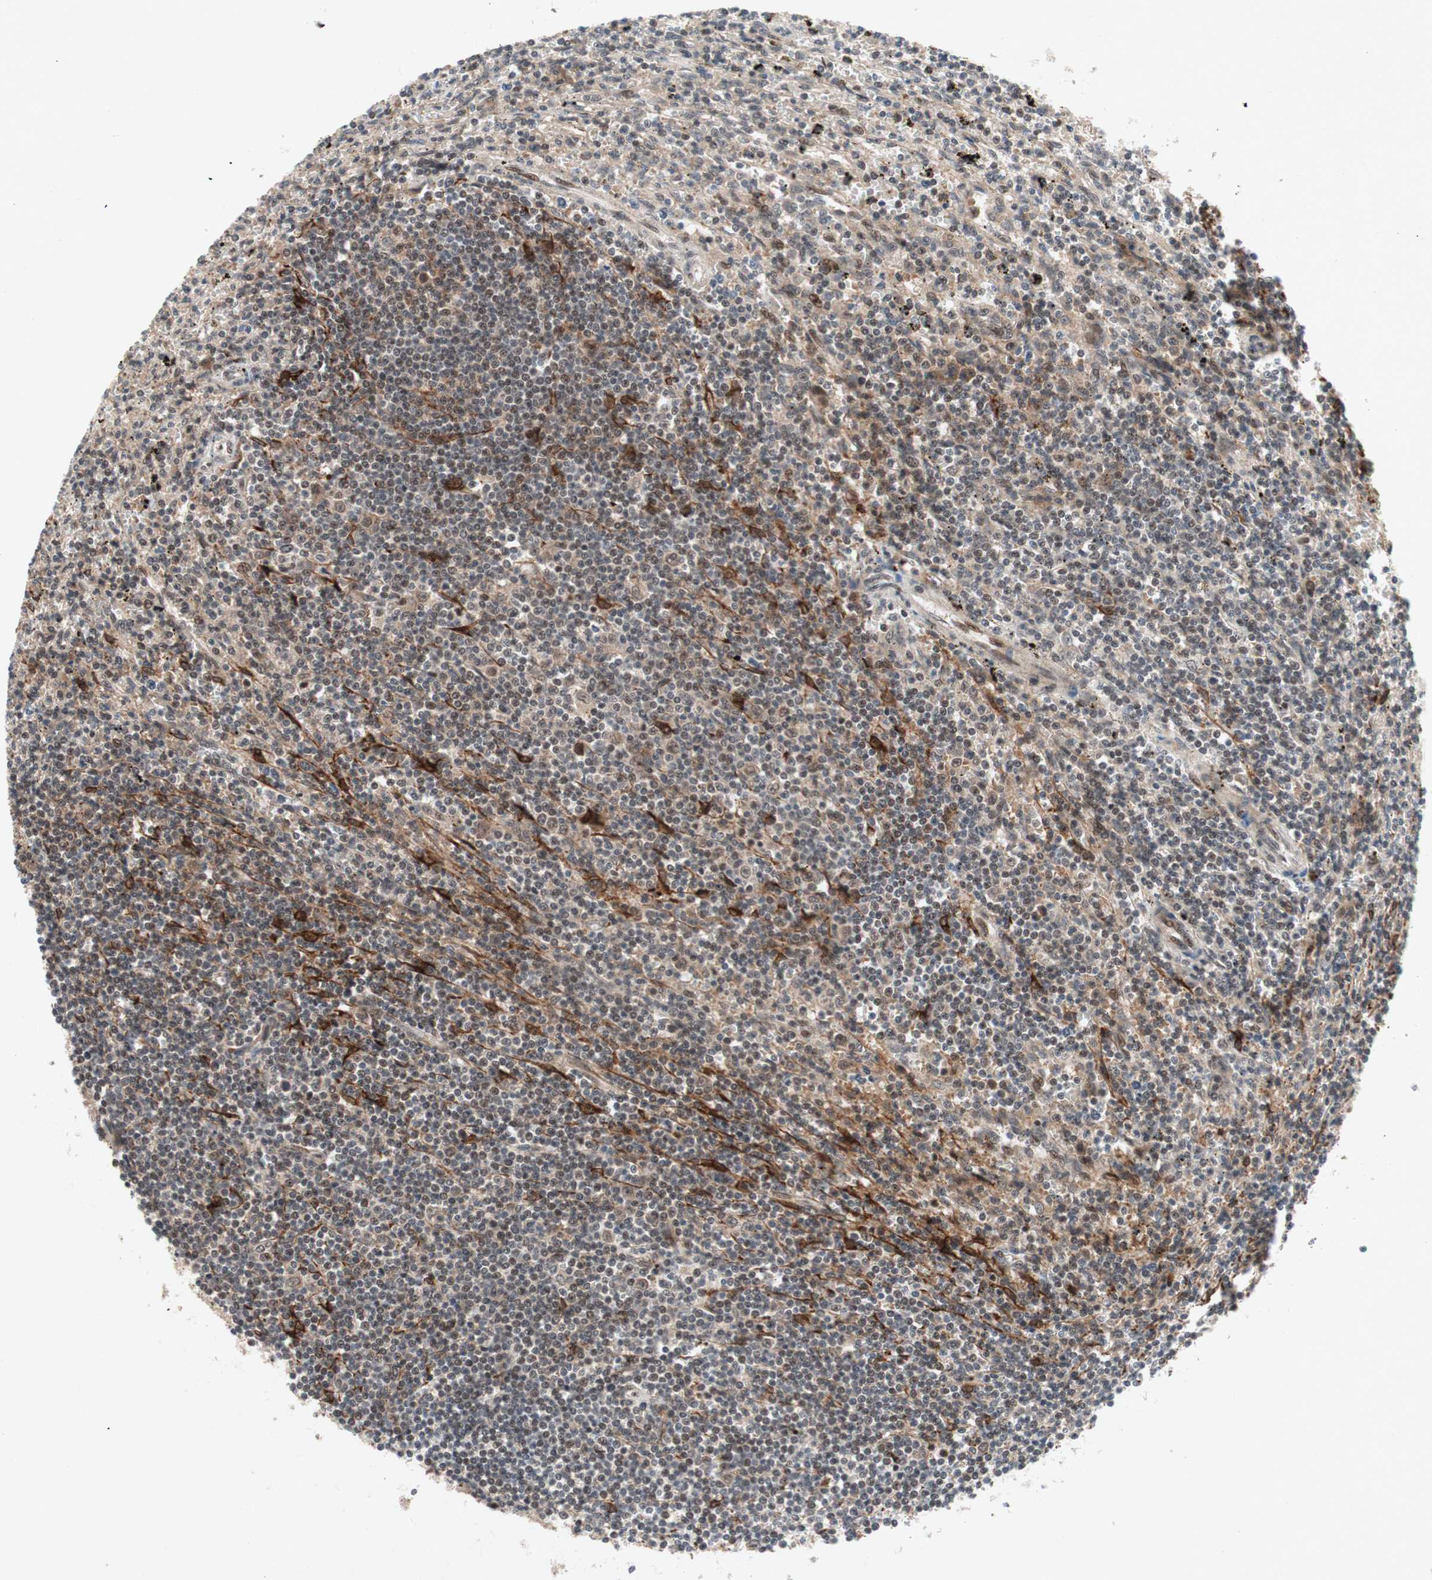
{"staining": {"intensity": "negative", "quantity": "none", "location": "none"}, "tissue": "lymphoma", "cell_type": "Tumor cells", "image_type": "cancer", "snomed": [{"axis": "morphology", "description": "Malignant lymphoma, non-Hodgkin's type, Low grade"}, {"axis": "topography", "description": "Spleen"}], "caption": "A micrograph of human lymphoma is negative for staining in tumor cells.", "gene": "TCF12", "patient": {"sex": "male", "age": 76}}